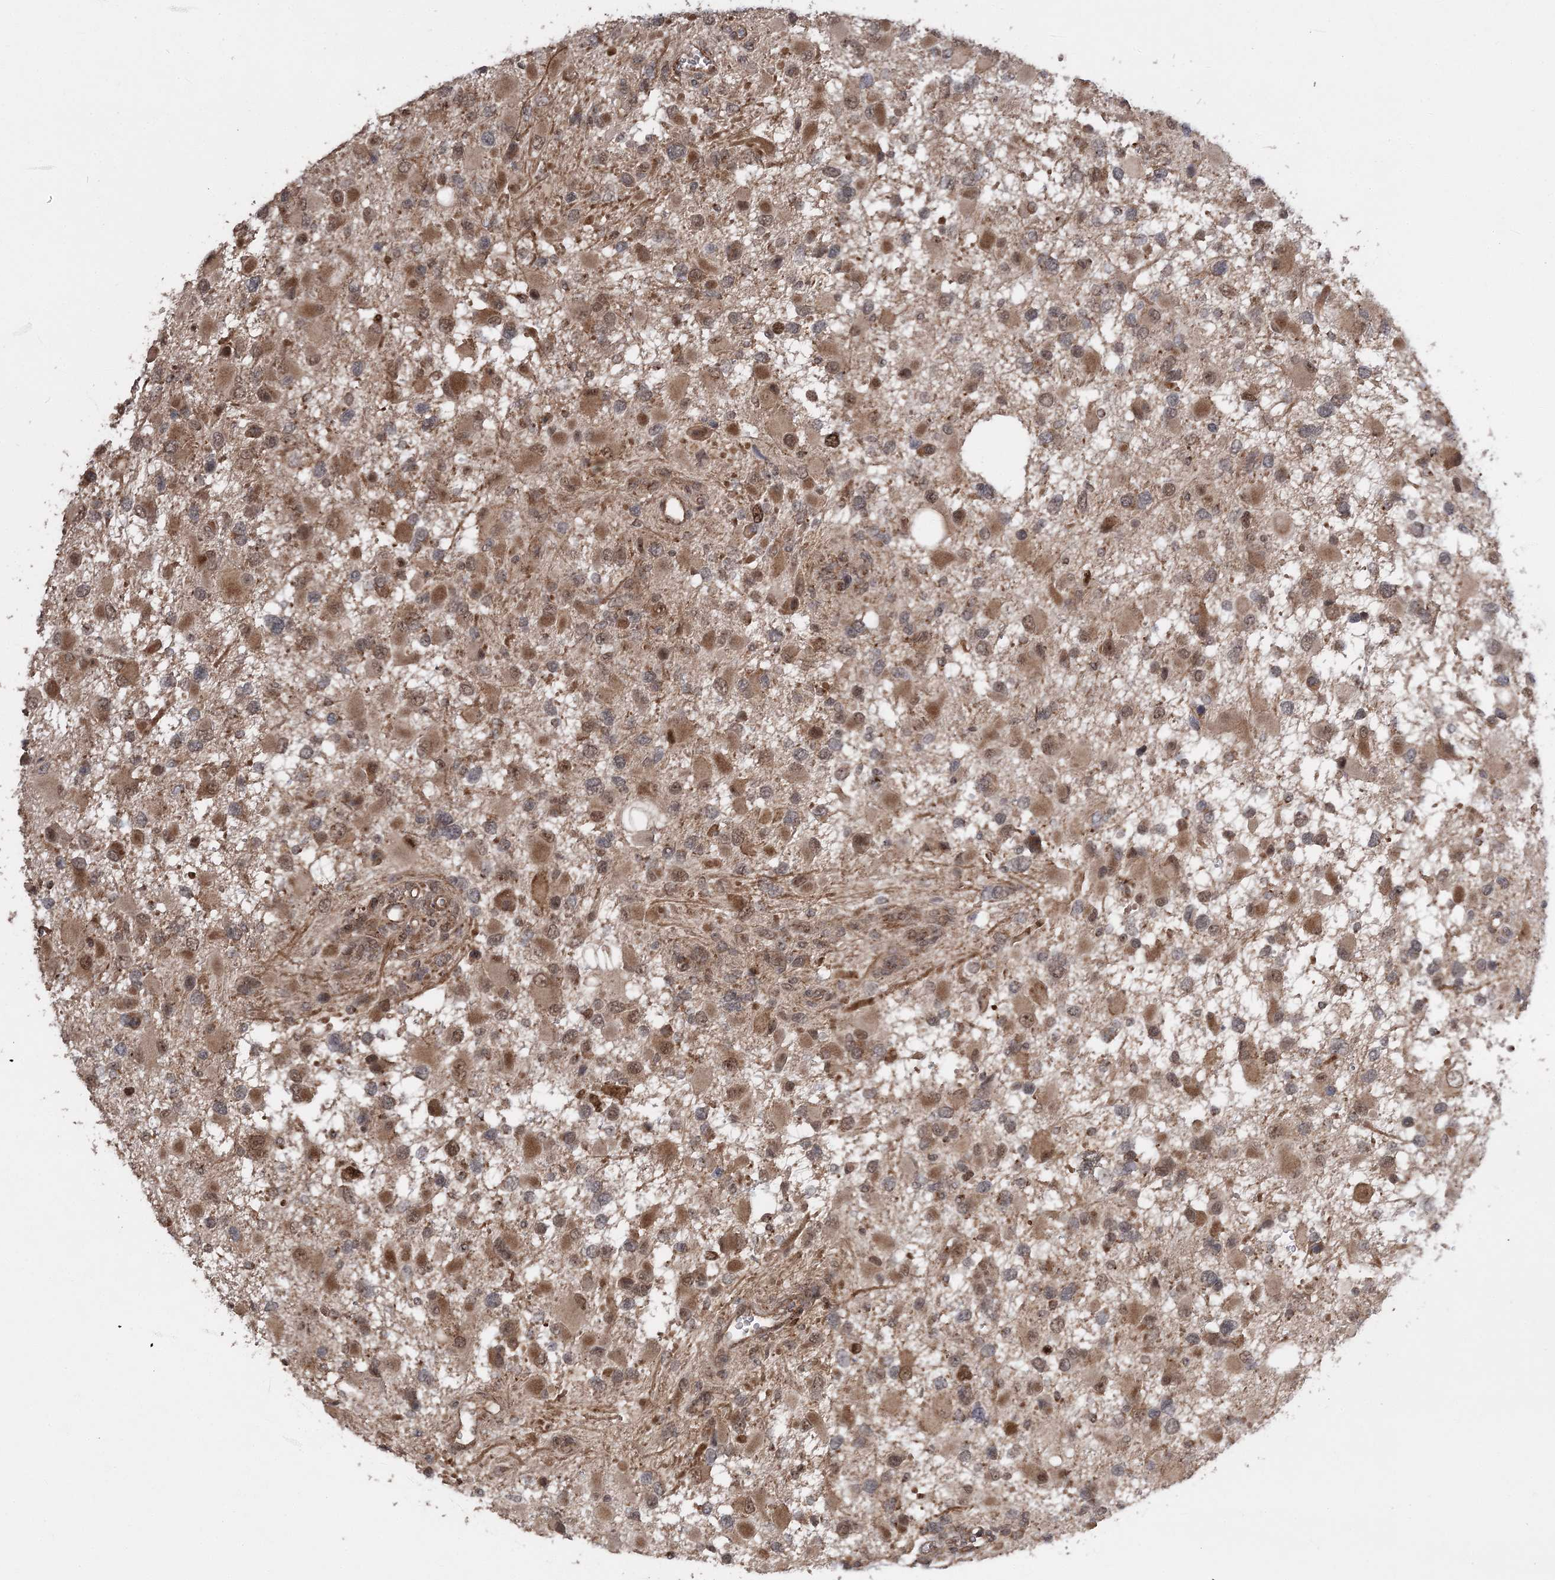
{"staining": {"intensity": "moderate", "quantity": ">75%", "location": "cytoplasmic/membranous,nuclear"}, "tissue": "glioma", "cell_type": "Tumor cells", "image_type": "cancer", "snomed": [{"axis": "morphology", "description": "Glioma, malignant, High grade"}, {"axis": "topography", "description": "Brain"}], "caption": "Glioma stained with a brown dye shows moderate cytoplasmic/membranous and nuclear positive positivity in about >75% of tumor cells.", "gene": "KIF4A", "patient": {"sex": "male", "age": 53}}